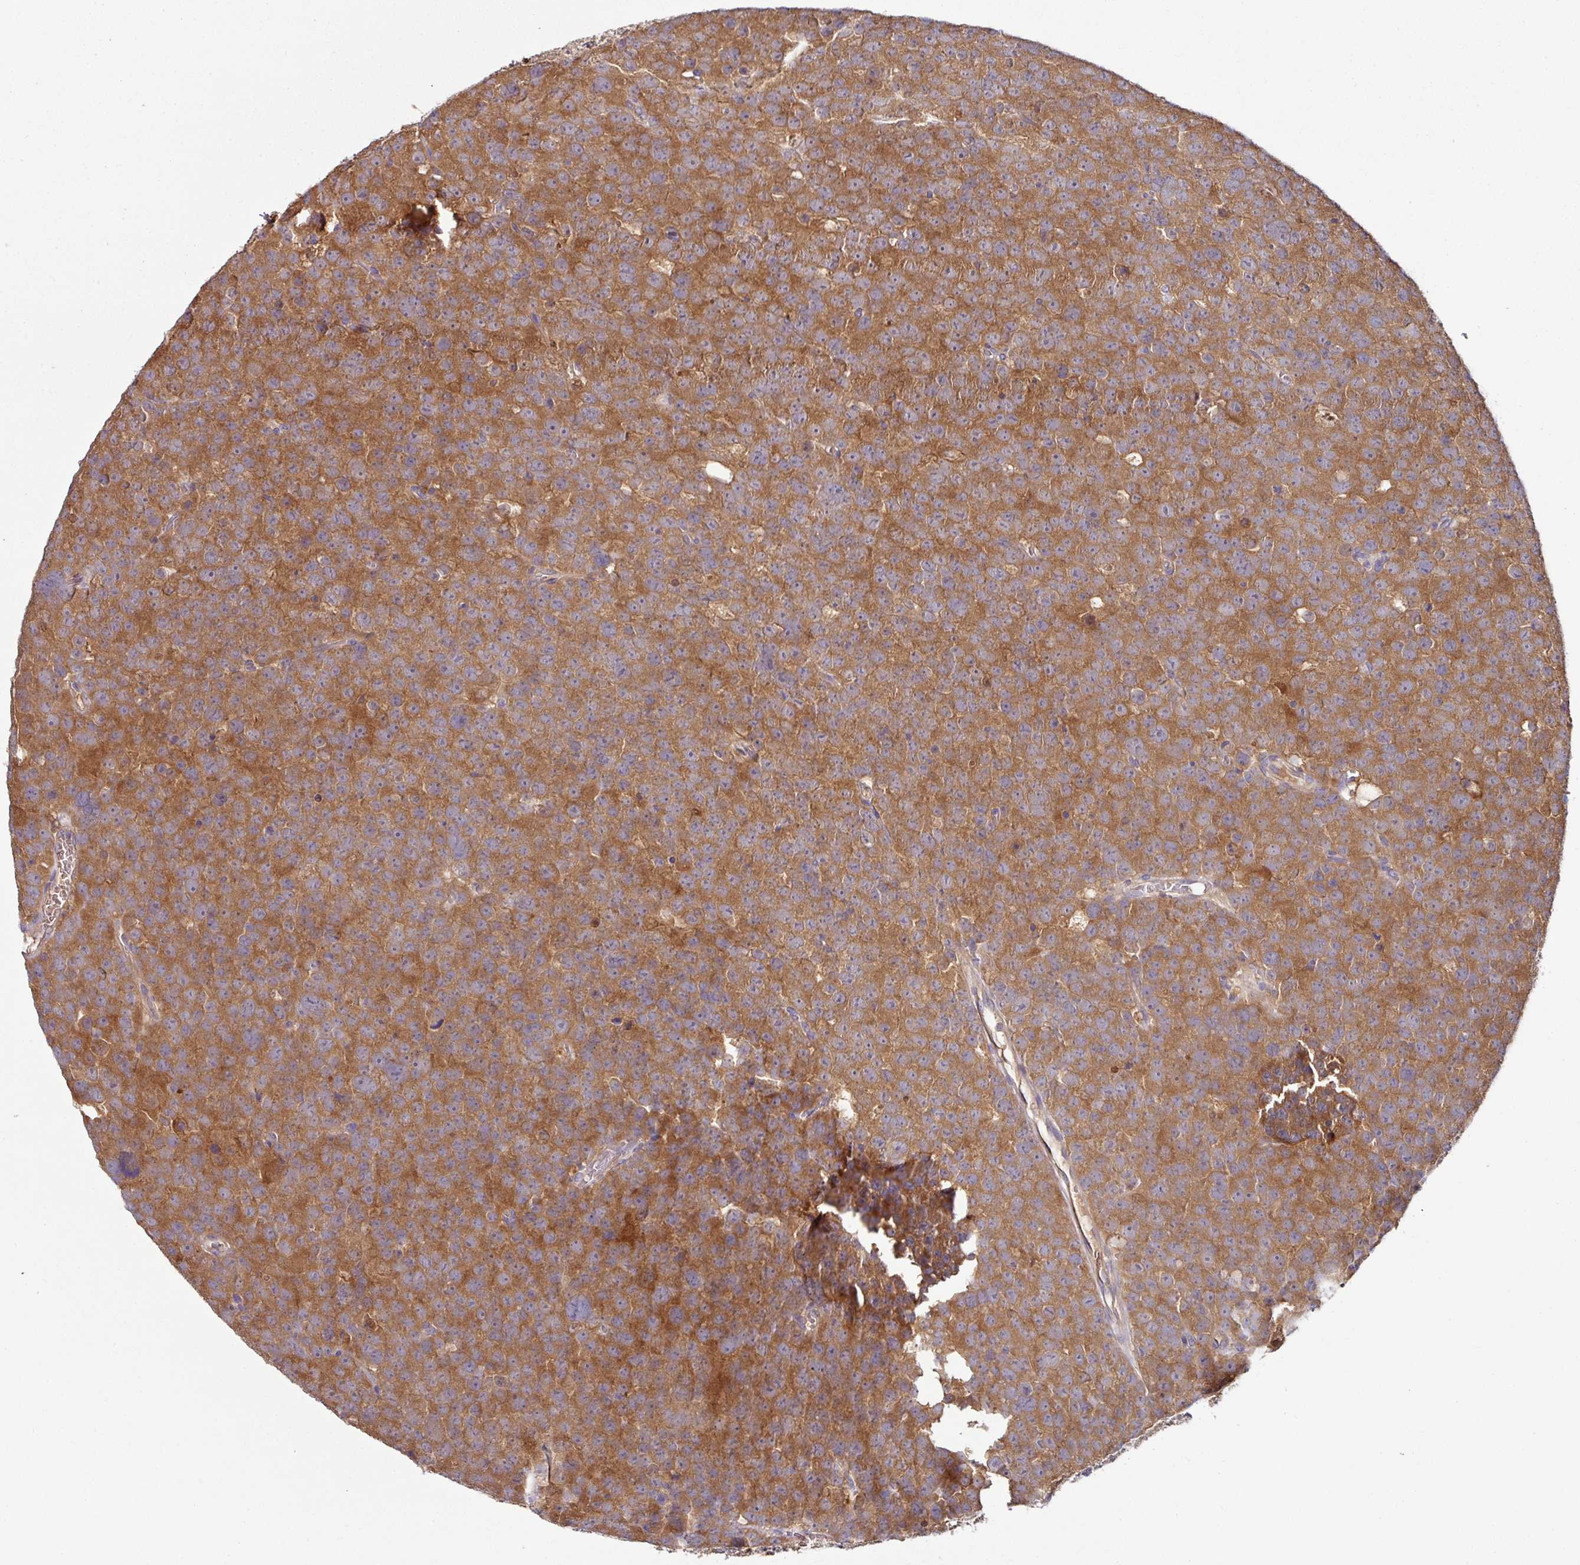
{"staining": {"intensity": "moderate", "quantity": ">75%", "location": "cytoplasmic/membranous"}, "tissue": "testis cancer", "cell_type": "Tumor cells", "image_type": "cancer", "snomed": [{"axis": "morphology", "description": "Seminoma, NOS"}, {"axis": "topography", "description": "Testis"}], "caption": "Protein staining exhibits moderate cytoplasmic/membranous expression in approximately >75% of tumor cells in testis seminoma.", "gene": "GNPDA1", "patient": {"sex": "male", "age": 71}}